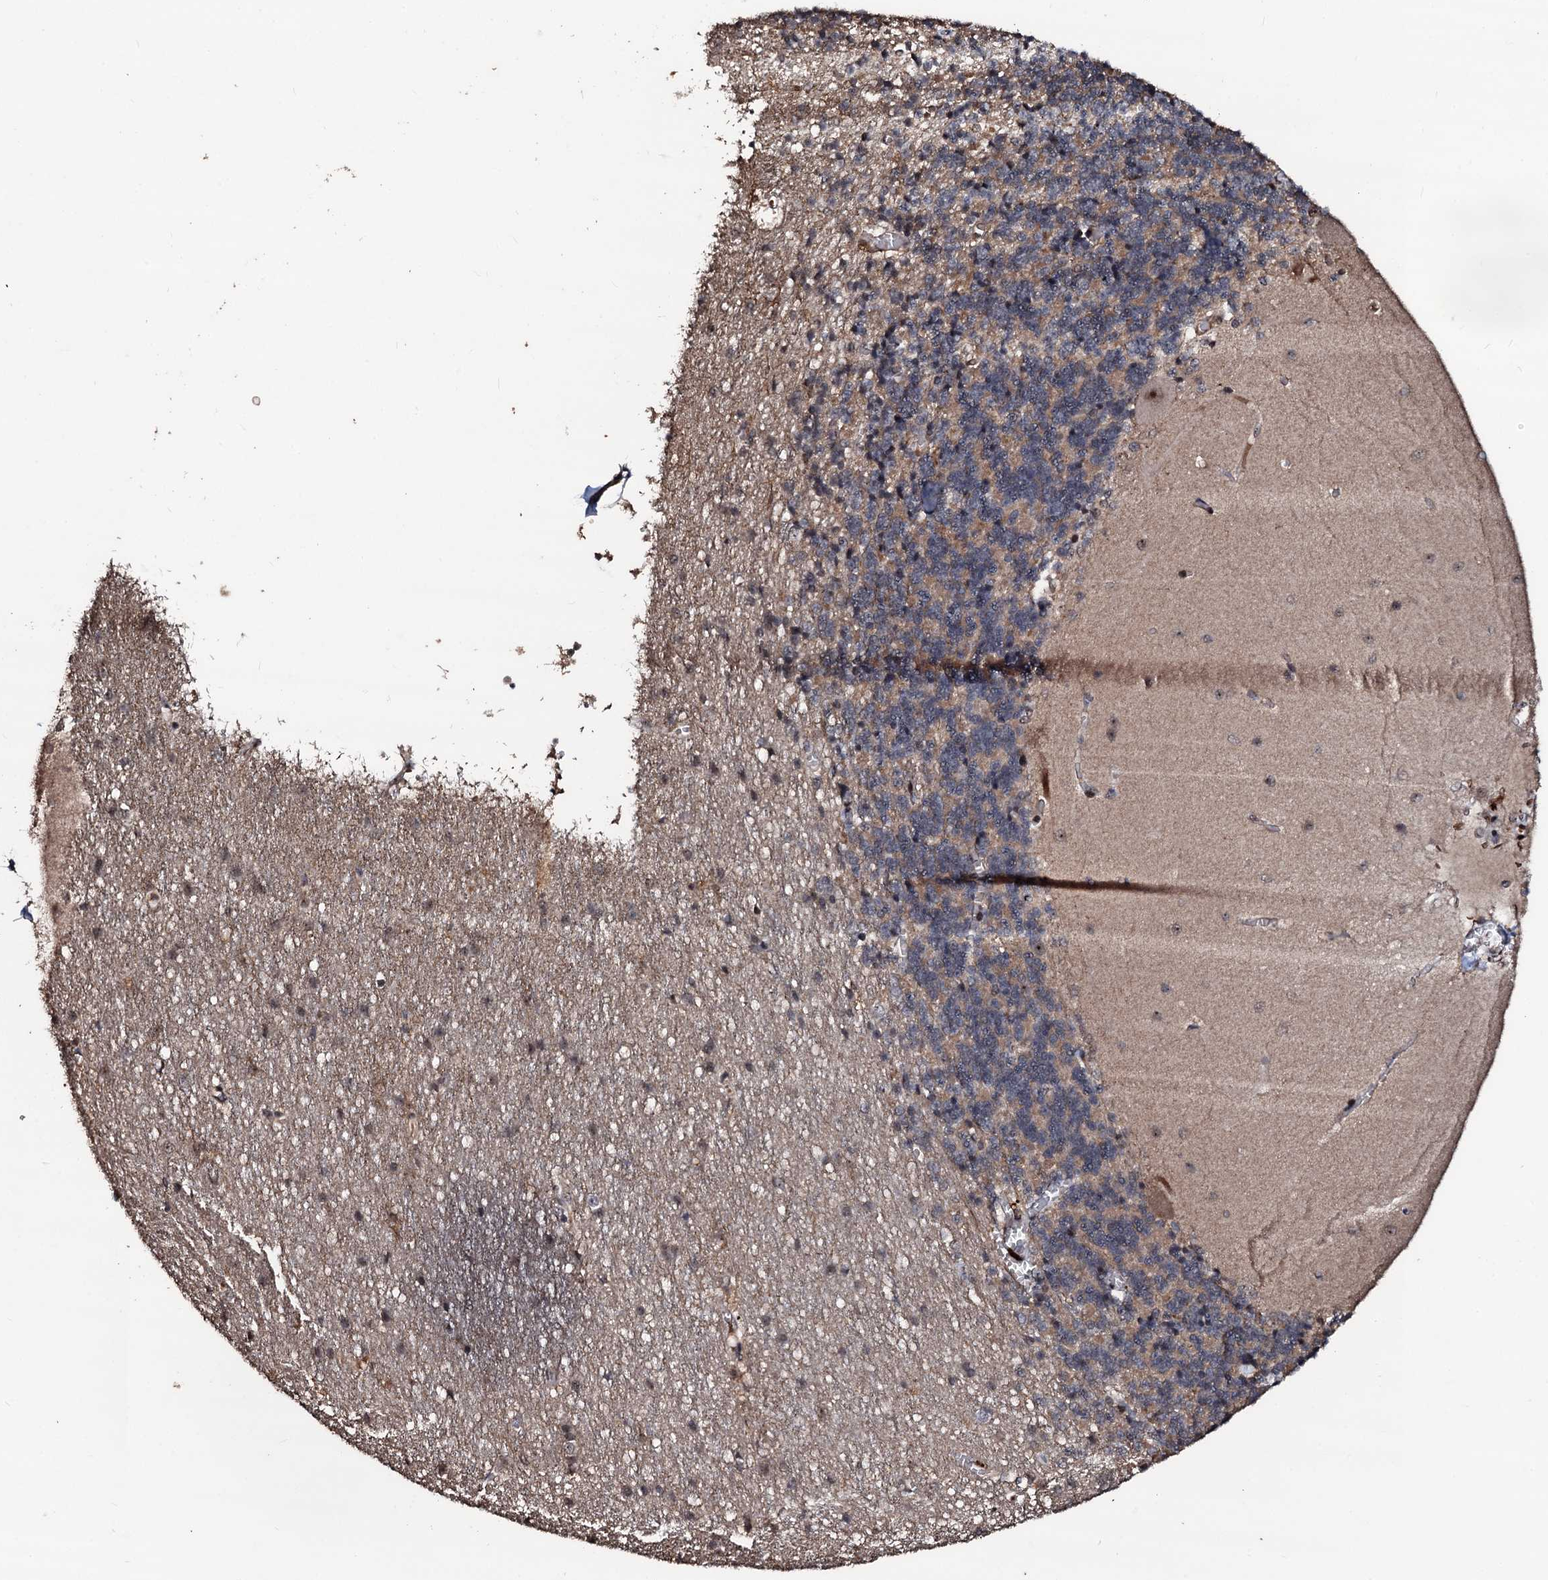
{"staining": {"intensity": "weak", "quantity": "25%-75%", "location": "cytoplasmic/membranous,nuclear"}, "tissue": "cerebellum", "cell_type": "Cells in granular layer", "image_type": "normal", "snomed": [{"axis": "morphology", "description": "Normal tissue, NOS"}, {"axis": "topography", "description": "Cerebellum"}], "caption": "Unremarkable cerebellum reveals weak cytoplasmic/membranous,nuclear staining in about 25%-75% of cells in granular layer (IHC, brightfield microscopy, high magnification)..", "gene": "SUPT7L", "patient": {"sex": "male", "age": 37}}